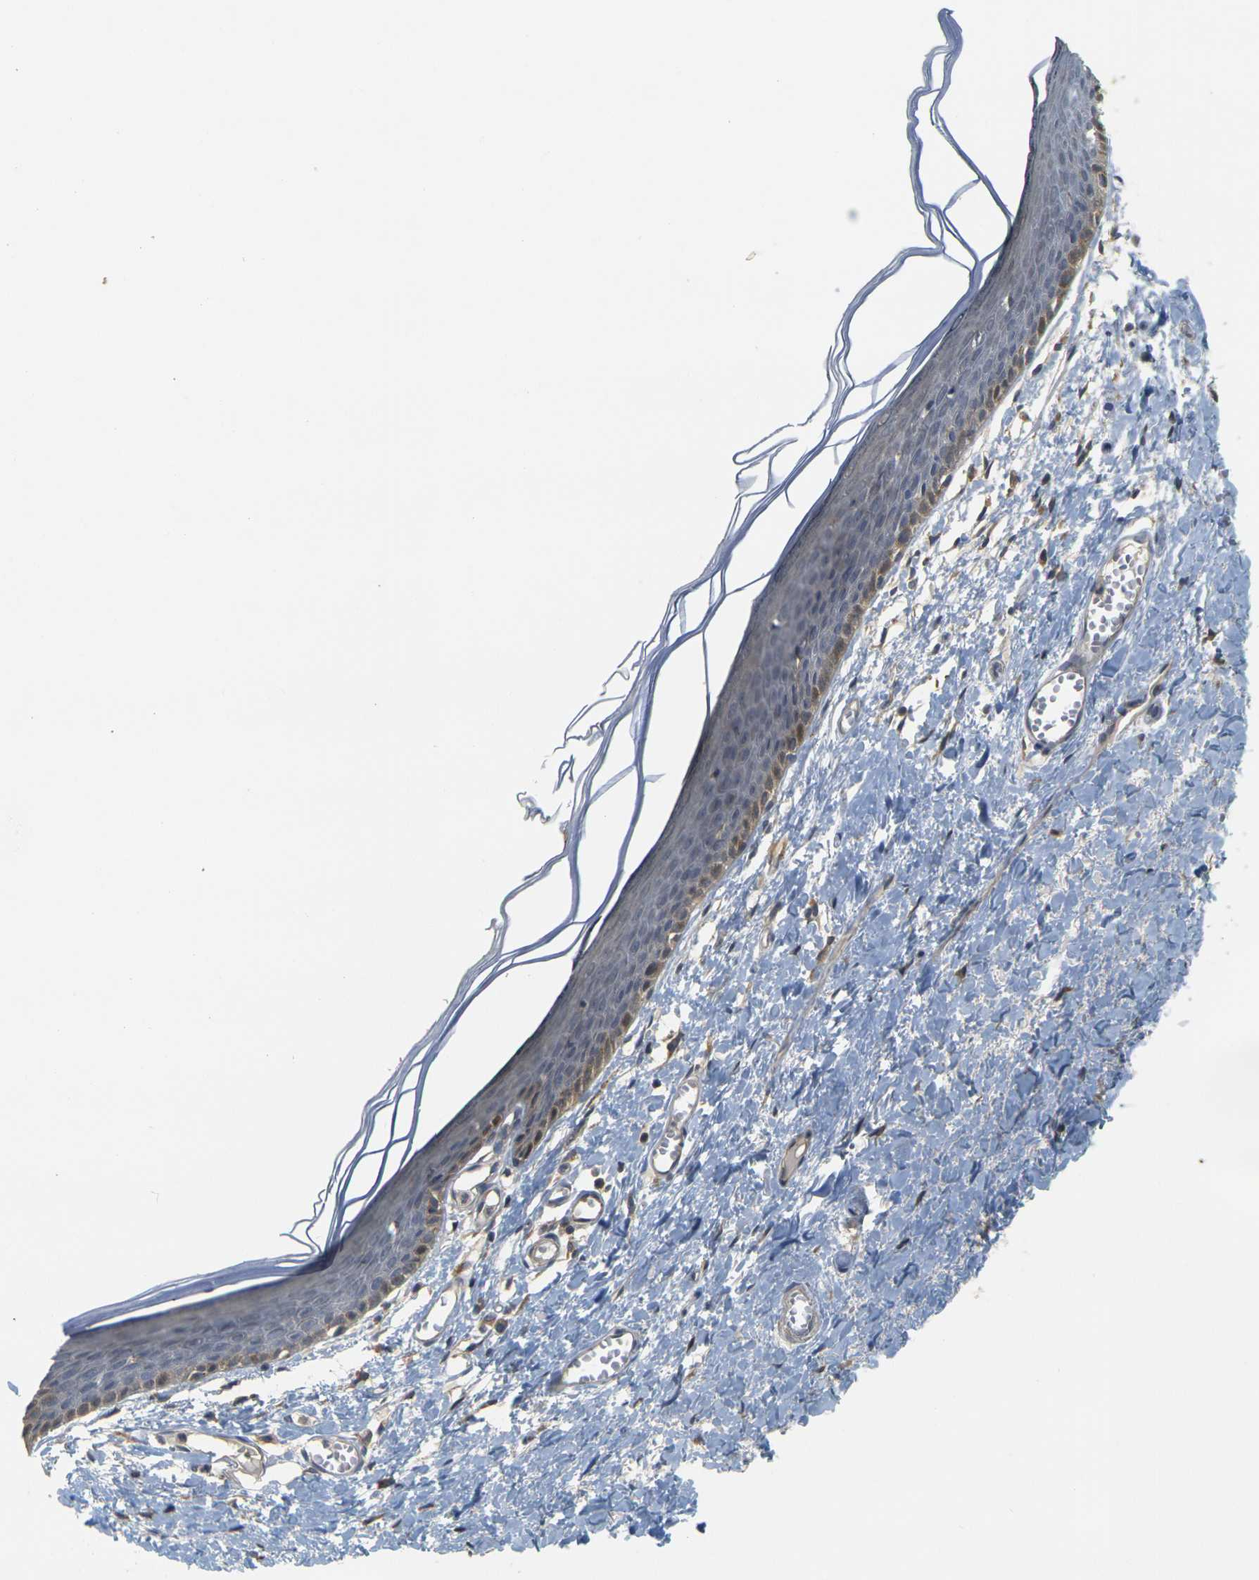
{"staining": {"intensity": "negative", "quantity": "none", "location": "none"}, "tissue": "skin", "cell_type": "Epidermal cells", "image_type": "normal", "snomed": [{"axis": "morphology", "description": "Normal tissue, NOS"}, {"axis": "topography", "description": "Vulva"}], "caption": "High magnification brightfield microscopy of benign skin stained with DAB (brown) and counterstained with hematoxylin (blue): epidermal cells show no significant expression.", "gene": "GDAP1", "patient": {"sex": "female", "age": 54}}